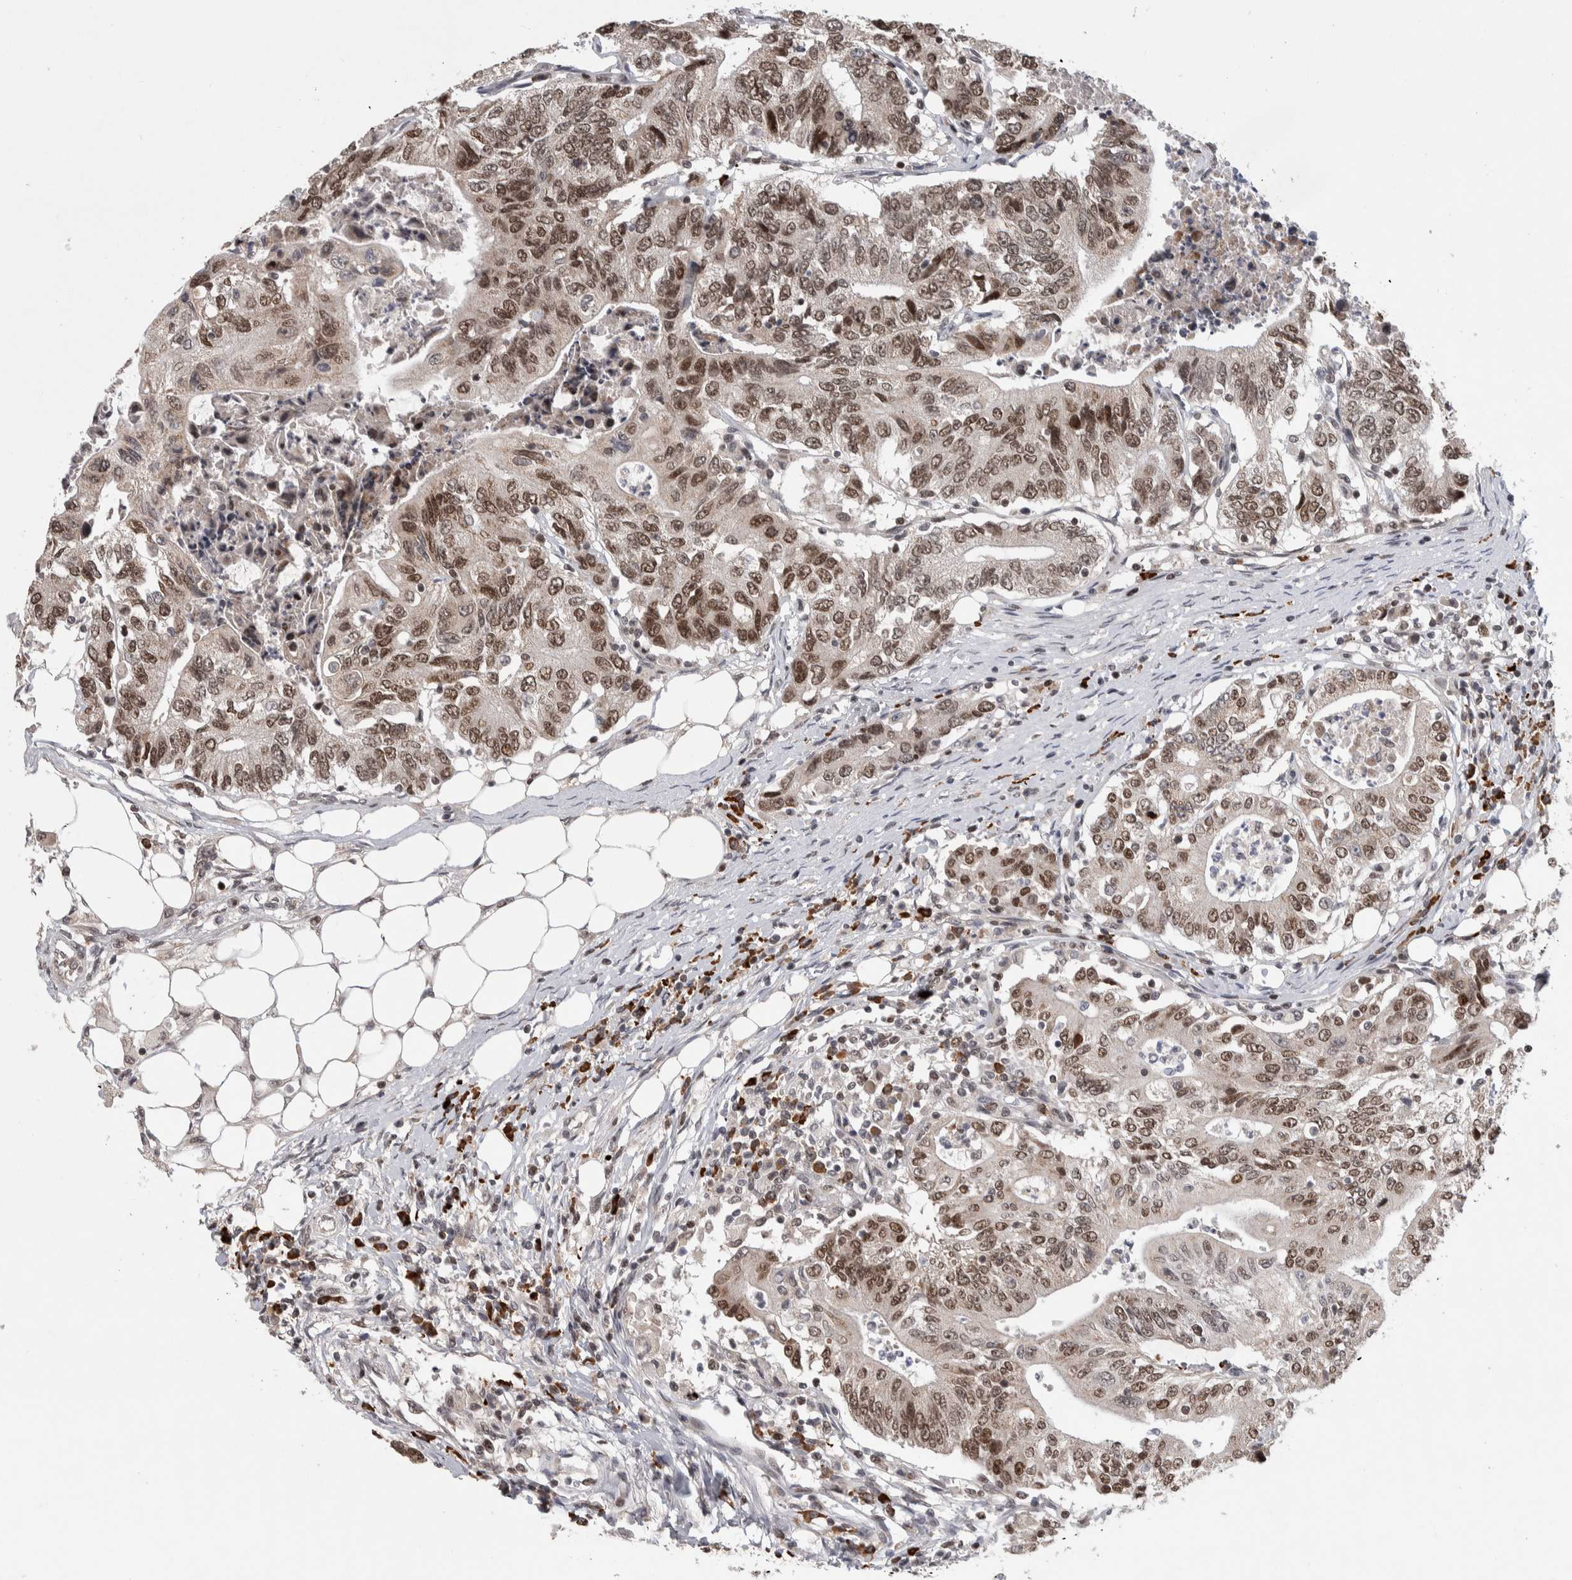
{"staining": {"intensity": "moderate", "quantity": ">75%", "location": "nuclear"}, "tissue": "colorectal cancer", "cell_type": "Tumor cells", "image_type": "cancer", "snomed": [{"axis": "morphology", "description": "Adenocarcinoma, NOS"}, {"axis": "topography", "description": "Colon"}], "caption": "Moderate nuclear staining for a protein is identified in about >75% of tumor cells of adenocarcinoma (colorectal) using IHC.", "gene": "ZNF592", "patient": {"sex": "female", "age": 77}}